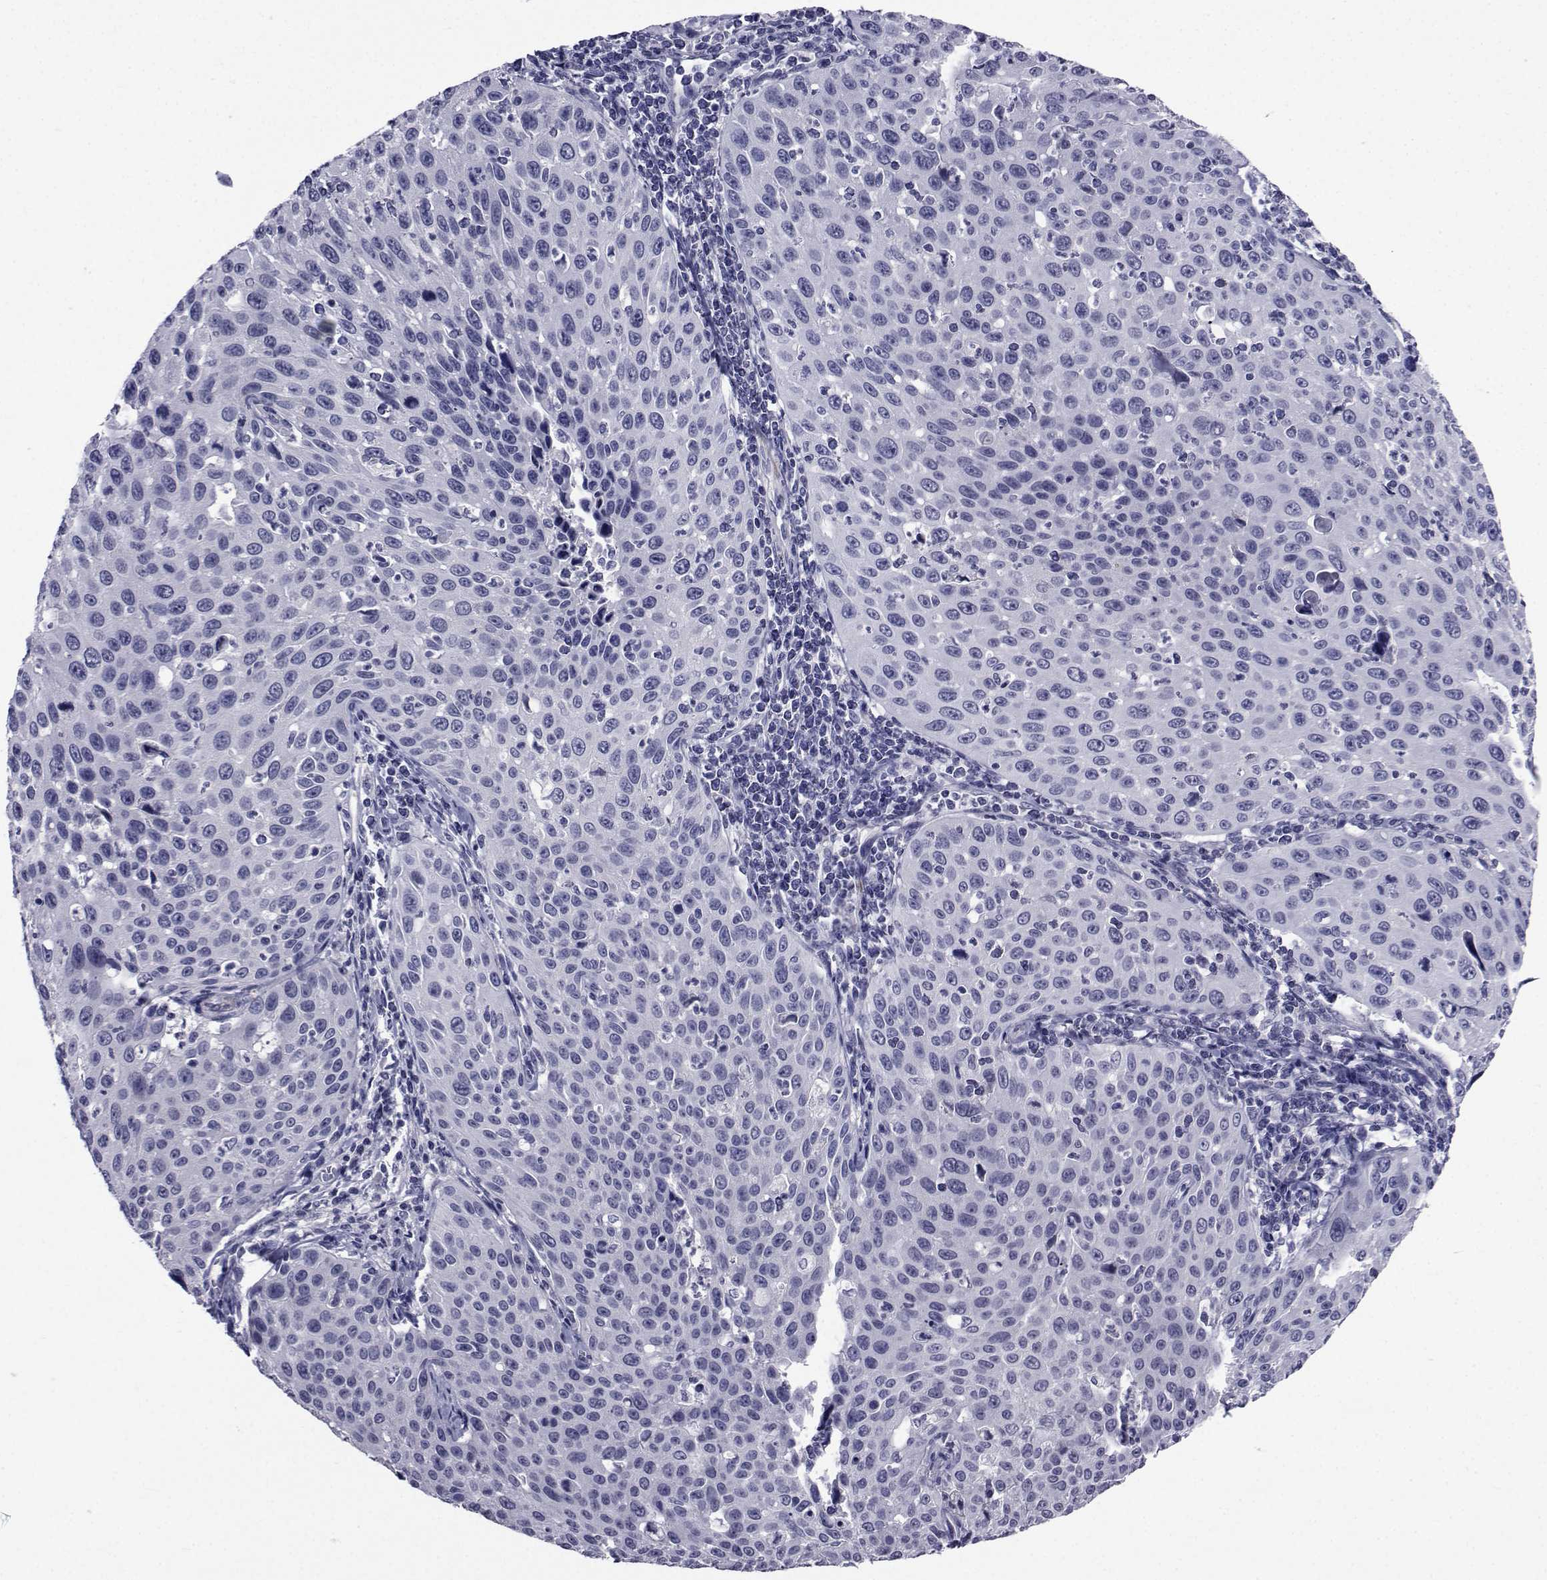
{"staining": {"intensity": "negative", "quantity": "none", "location": "none"}, "tissue": "cervical cancer", "cell_type": "Tumor cells", "image_type": "cancer", "snomed": [{"axis": "morphology", "description": "Squamous cell carcinoma, NOS"}, {"axis": "topography", "description": "Cervix"}], "caption": "Protein analysis of cervical squamous cell carcinoma shows no significant expression in tumor cells.", "gene": "SEMA5B", "patient": {"sex": "female", "age": 26}}